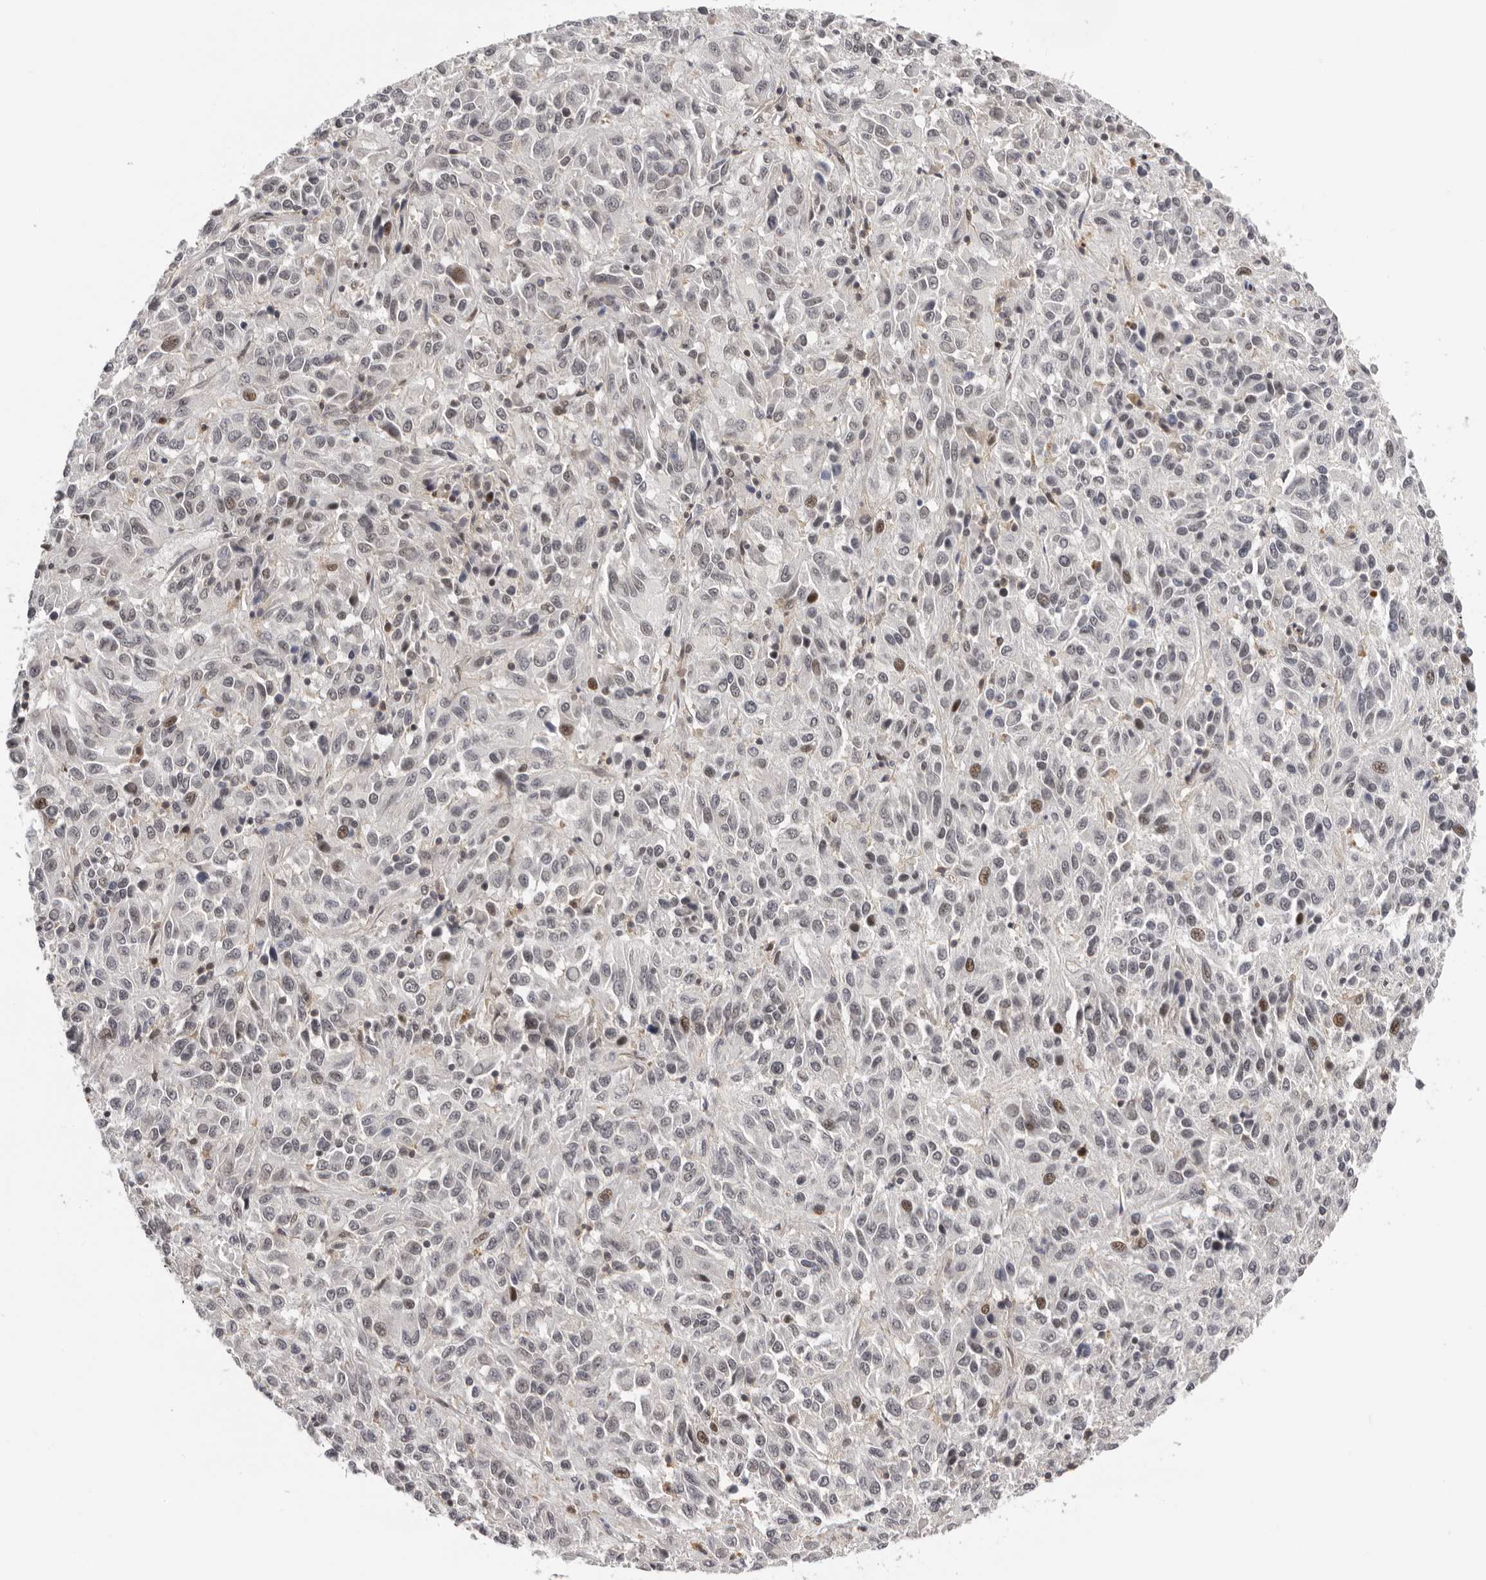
{"staining": {"intensity": "moderate", "quantity": "<25%", "location": "nuclear"}, "tissue": "melanoma", "cell_type": "Tumor cells", "image_type": "cancer", "snomed": [{"axis": "morphology", "description": "Malignant melanoma, Metastatic site"}, {"axis": "topography", "description": "Lung"}], "caption": "Tumor cells display moderate nuclear positivity in about <25% of cells in melanoma.", "gene": "KIF2B", "patient": {"sex": "male", "age": 64}}